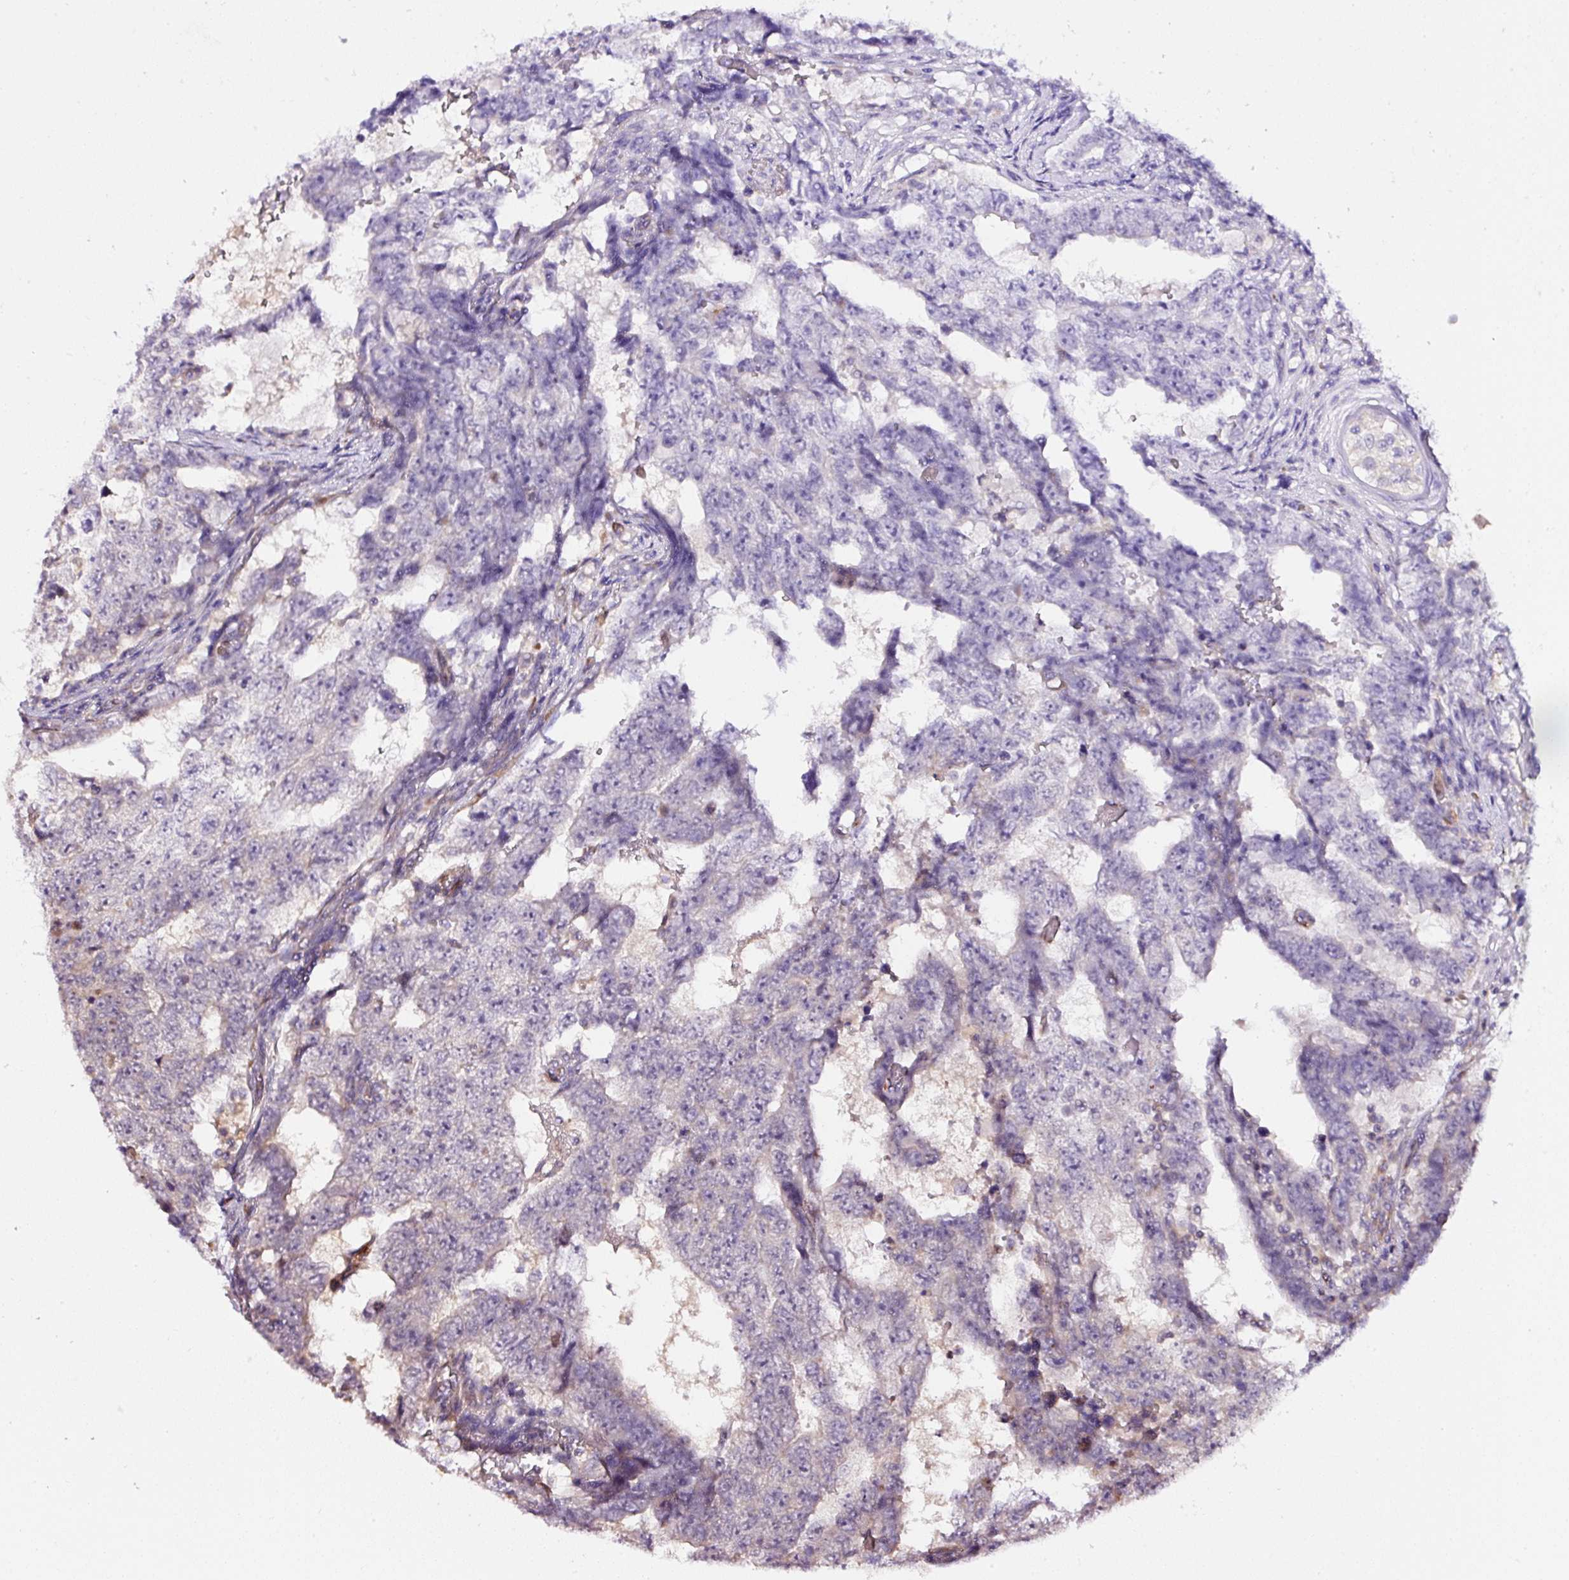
{"staining": {"intensity": "negative", "quantity": "none", "location": "none"}, "tissue": "testis cancer", "cell_type": "Tumor cells", "image_type": "cancer", "snomed": [{"axis": "morphology", "description": "Carcinoma, Embryonal, NOS"}, {"axis": "topography", "description": "Testis"}], "caption": "Tumor cells are negative for protein expression in human embryonal carcinoma (testis). (DAB immunohistochemistry with hematoxylin counter stain).", "gene": "PCK2", "patient": {"sex": "male", "age": 25}}